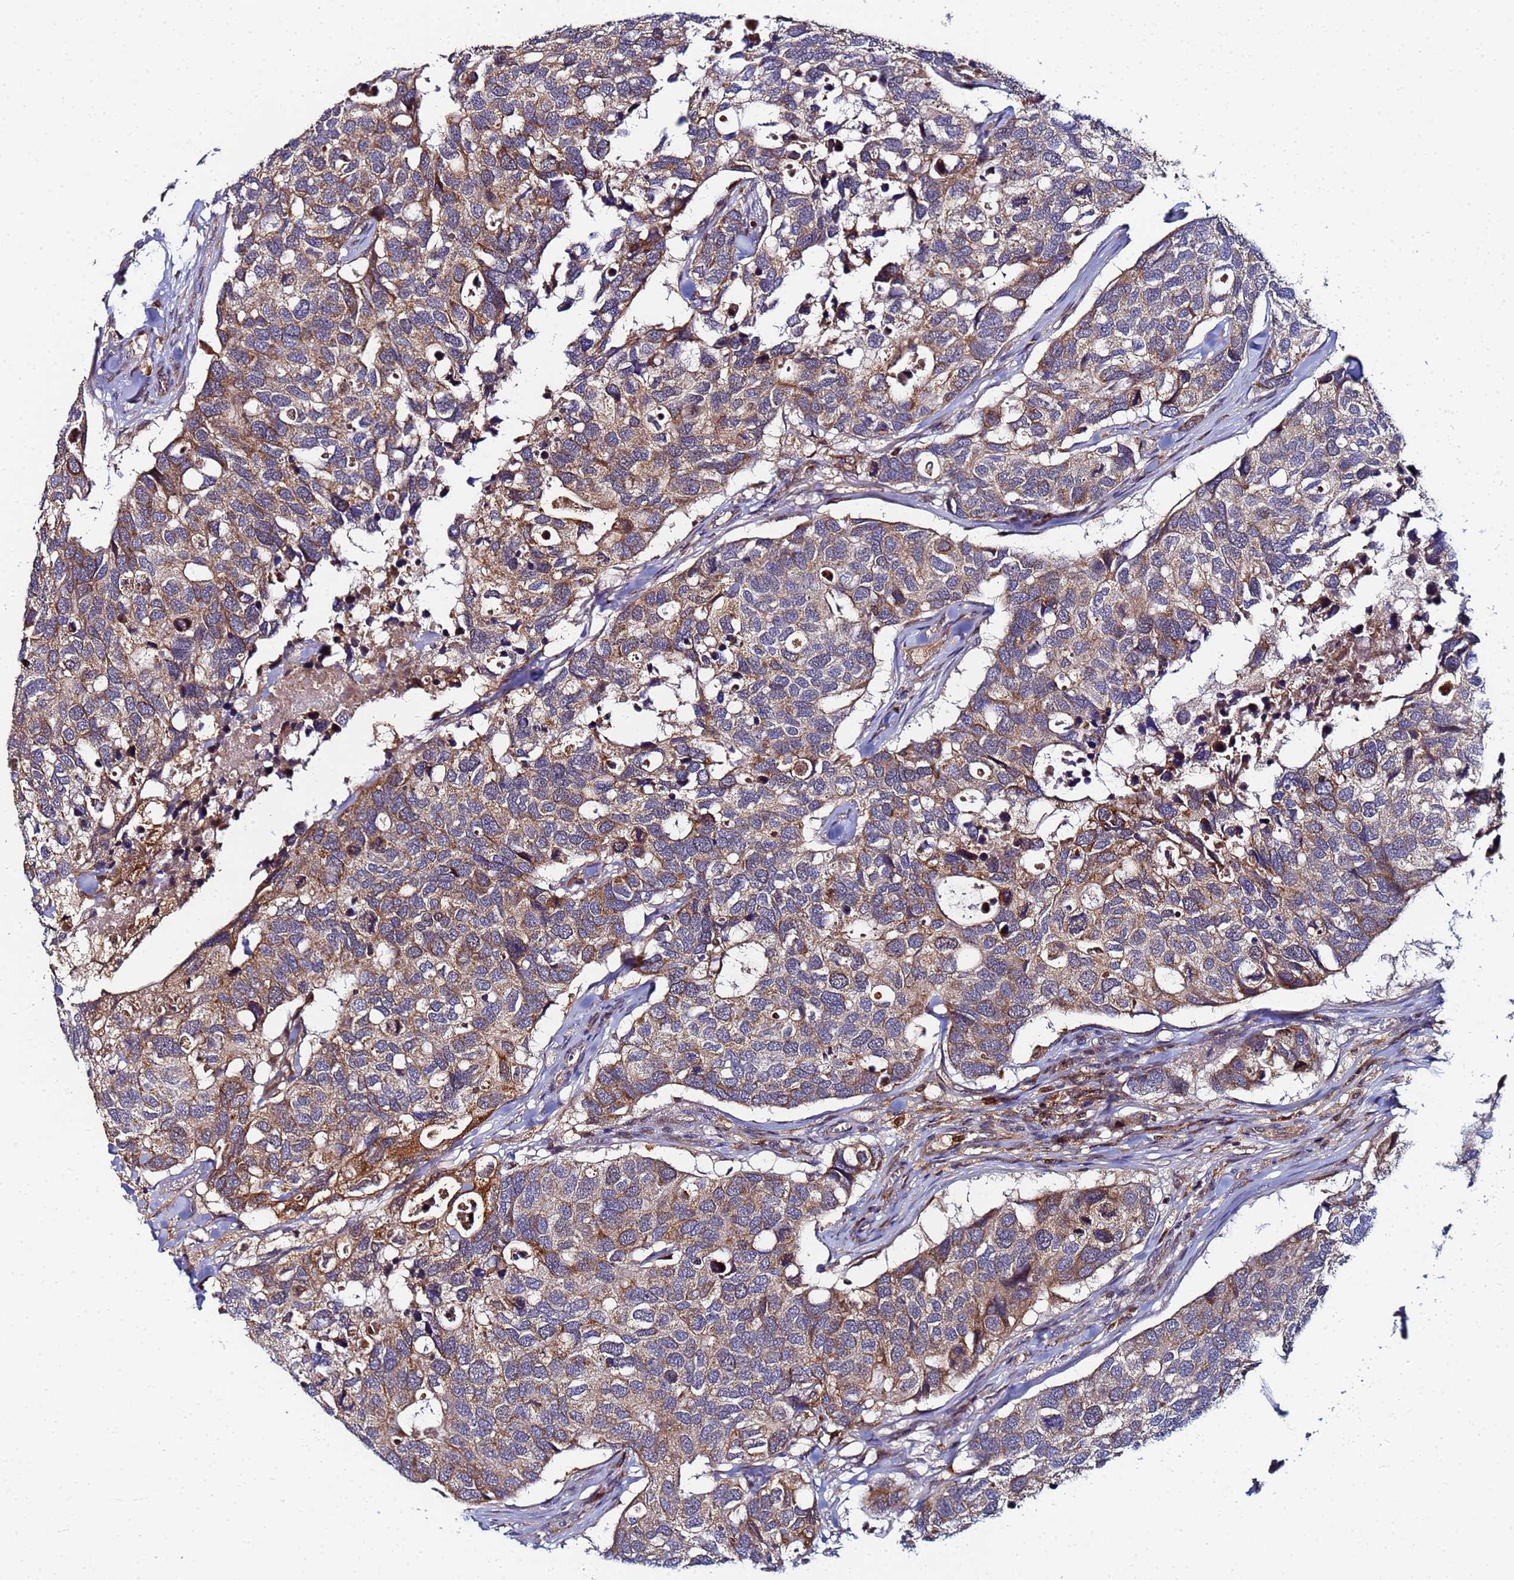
{"staining": {"intensity": "moderate", "quantity": "25%-75%", "location": "cytoplasmic/membranous"}, "tissue": "breast cancer", "cell_type": "Tumor cells", "image_type": "cancer", "snomed": [{"axis": "morphology", "description": "Duct carcinoma"}, {"axis": "topography", "description": "Breast"}], "caption": "This histopathology image shows immunohistochemistry staining of human invasive ductal carcinoma (breast), with medium moderate cytoplasmic/membranous expression in approximately 25%-75% of tumor cells.", "gene": "CCDC127", "patient": {"sex": "female", "age": 83}}